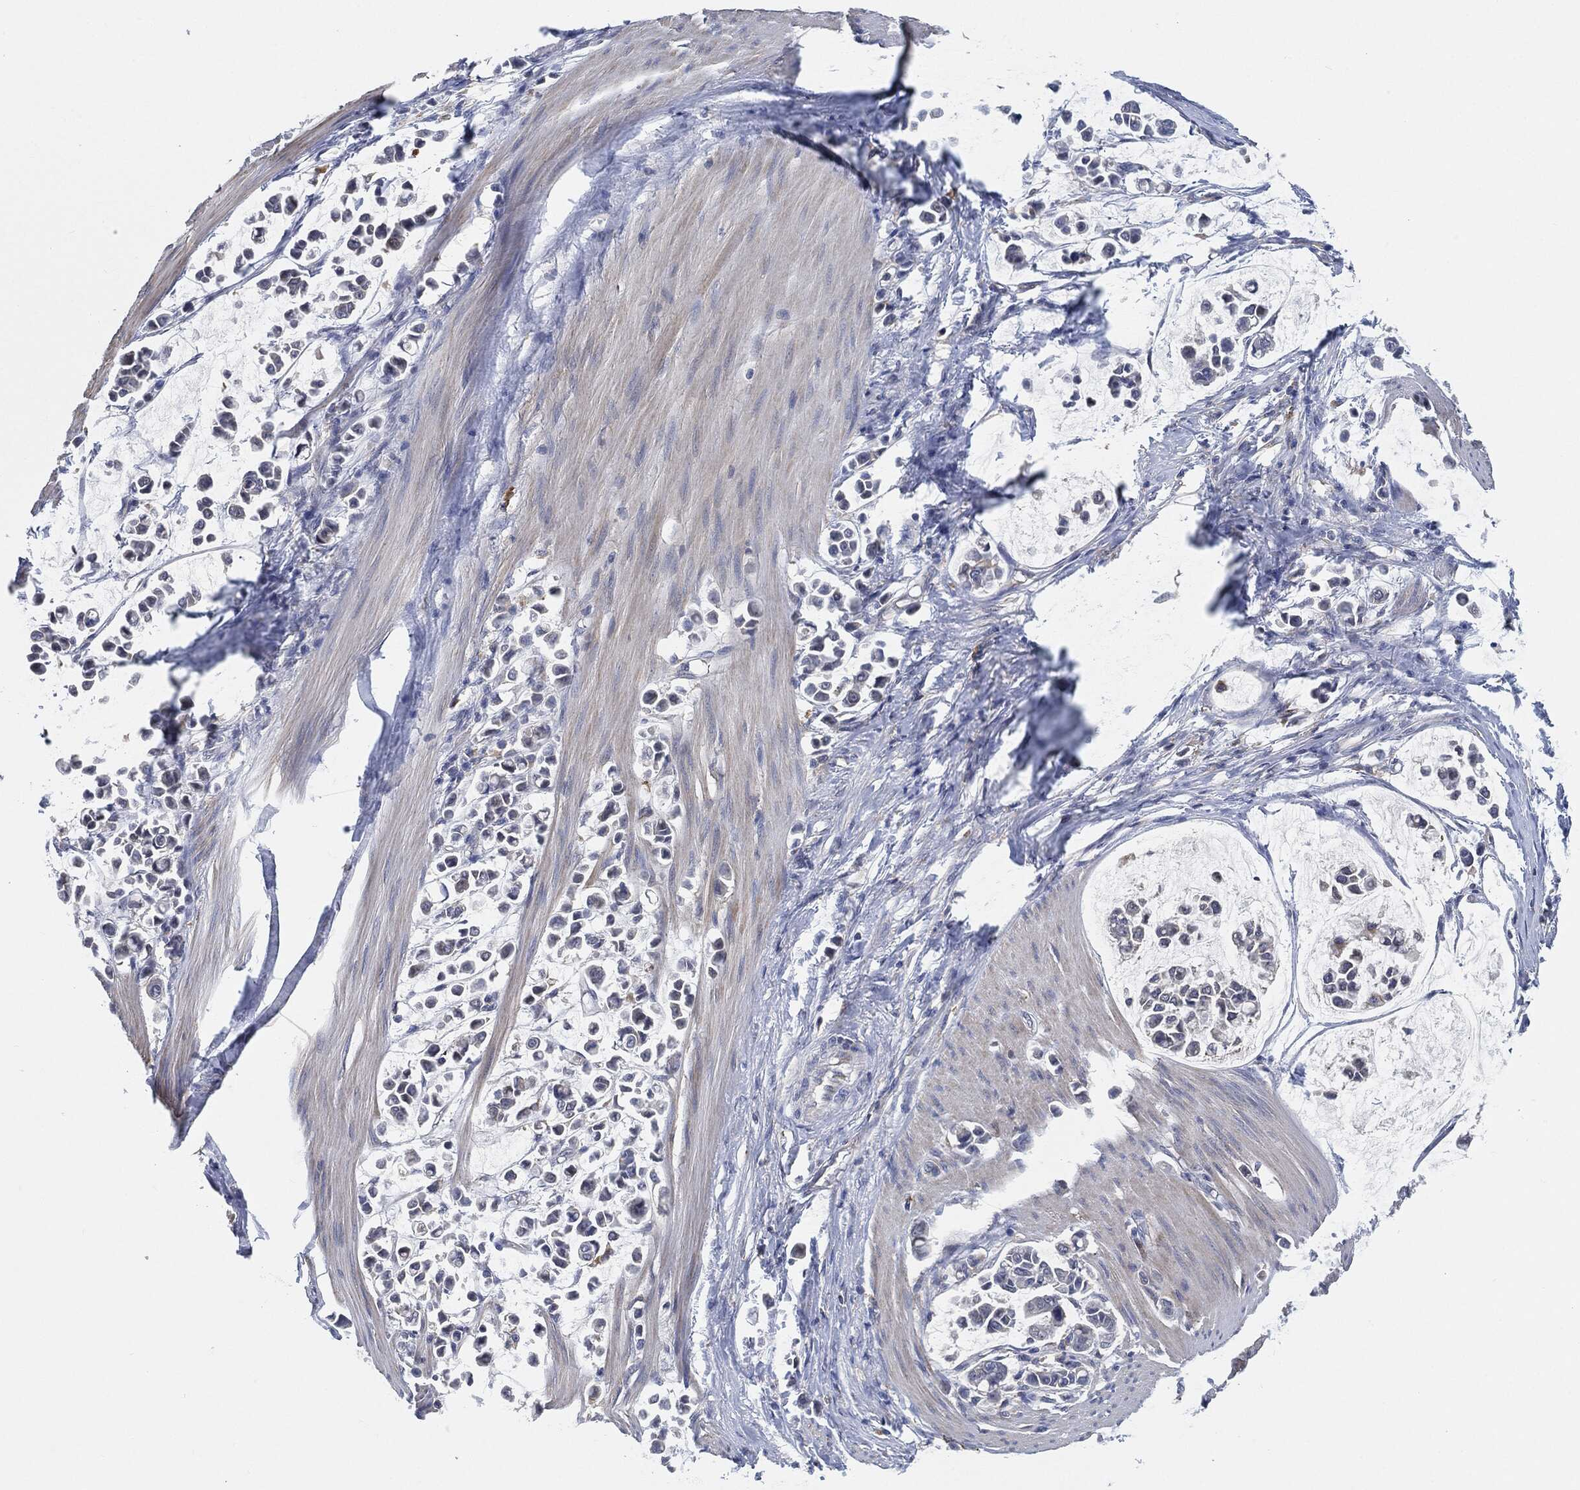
{"staining": {"intensity": "negative", "quantity": "none", "location": "none"}, "tissue": "stomach cancer", "cell_type": "Tumor cells", "image_type": "cancer", "snomed": [{"axis": "morphology", "description": "Adenocarcinoma, NOS"}, {"axis": "topography", "description": "Stomach"}], "caption": "A histopathology image of human stomach cancer (adenocarcinoma) is negative for staining in tumor cells.", "gene": "VSIG4", "patient": {"sex": "male", "age": 82}}